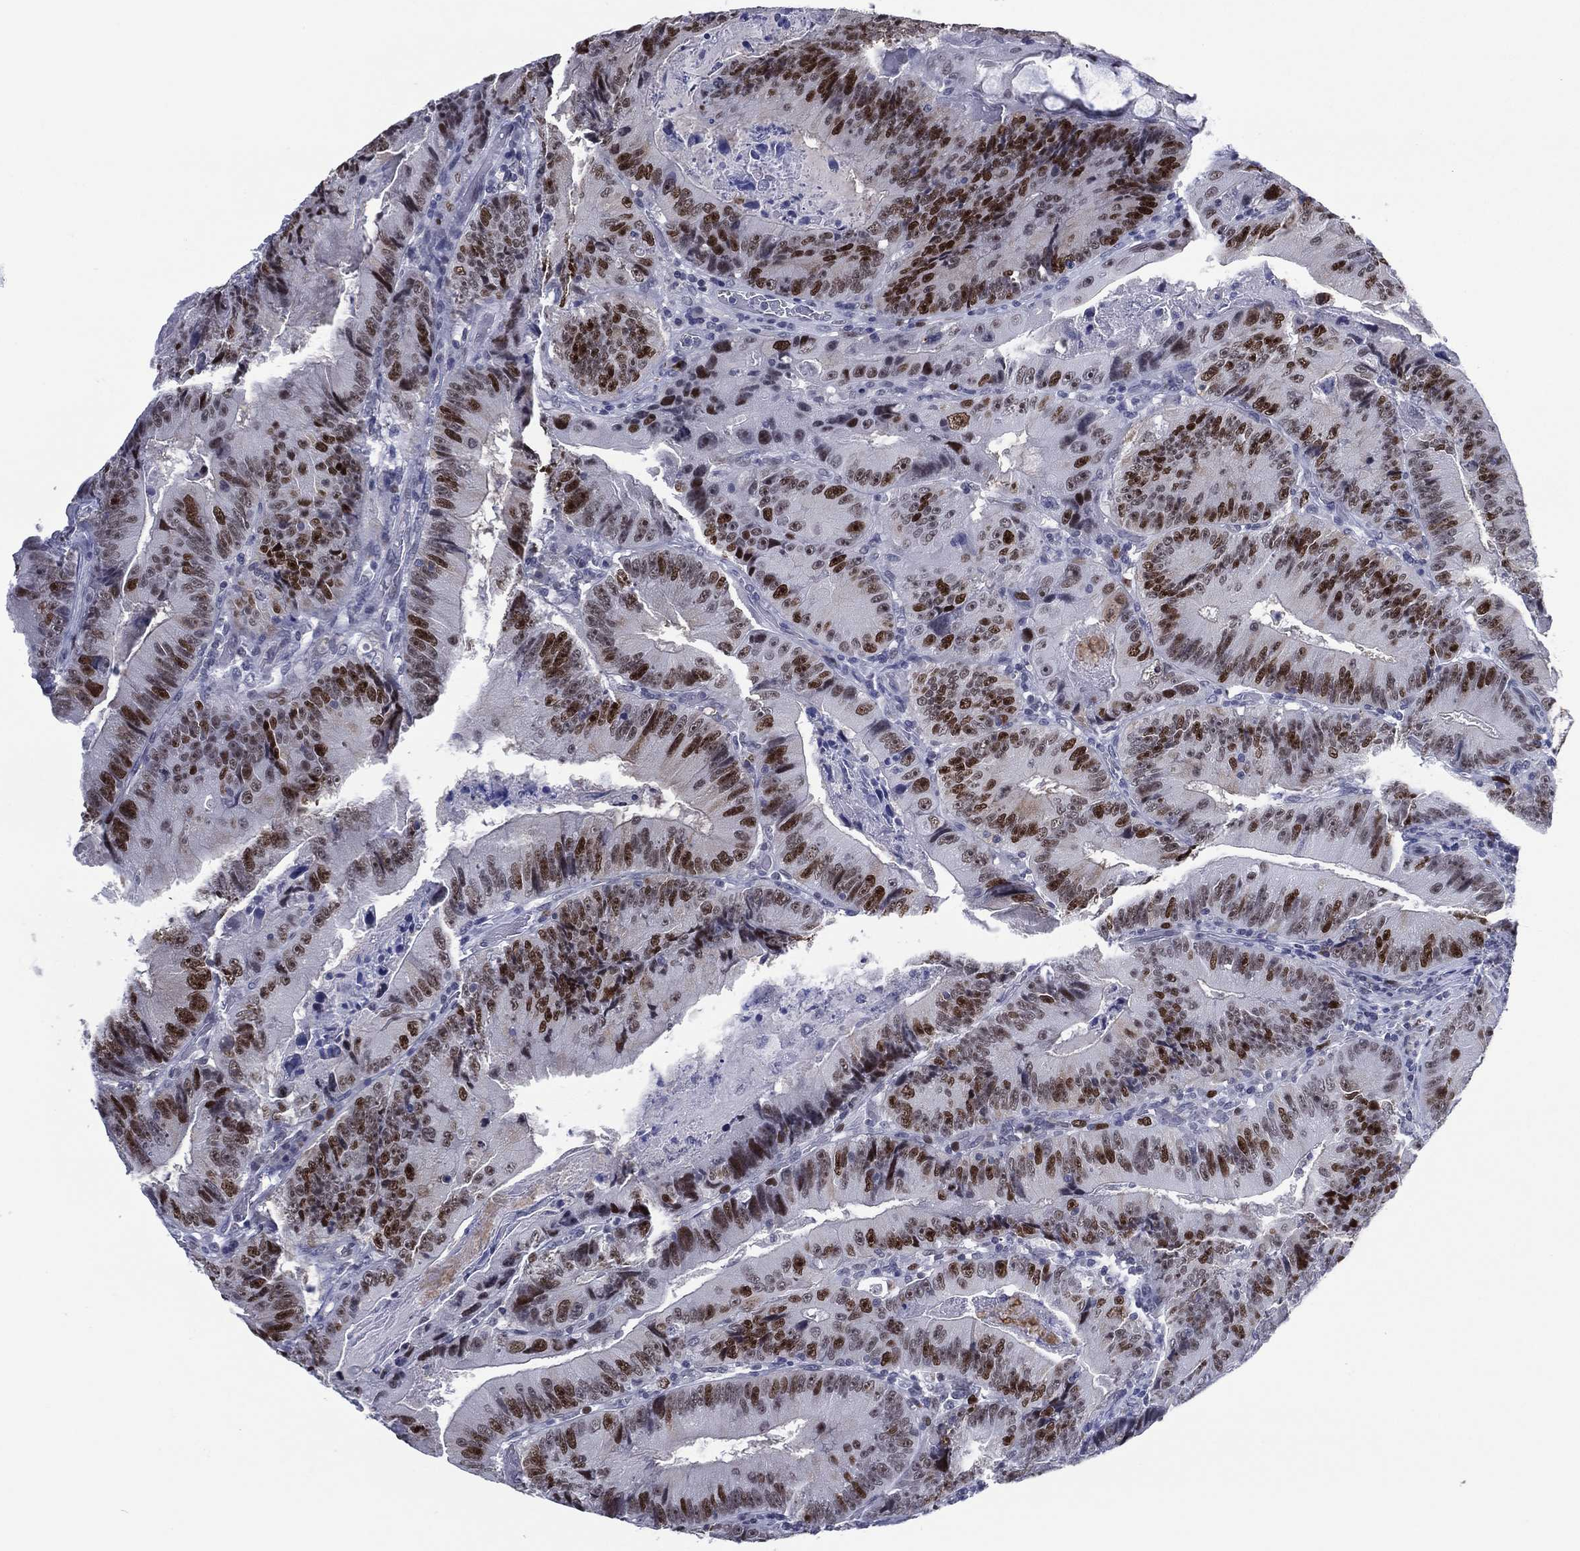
{"staining": {"intensity": "strong", "quantity": "25%-75%", "location": "nuclear"}, "tissue": "colorectal cancer", "cell_type": "Tumor cells", "image_type": "cancer", "snomed": [{"axis": "morphology", "description": "Adenocarcinoma, NOS"}, {"axis": "topography", "description": "Colon"}], "caption": "Protein expression analysis of human colorectal cancer (adenocarcinoma) reveals strong nuclear staining in about 25%-75% of tumor cells.", "gene": "GATA6", "patient": {"sex": "female", "age": 86}}